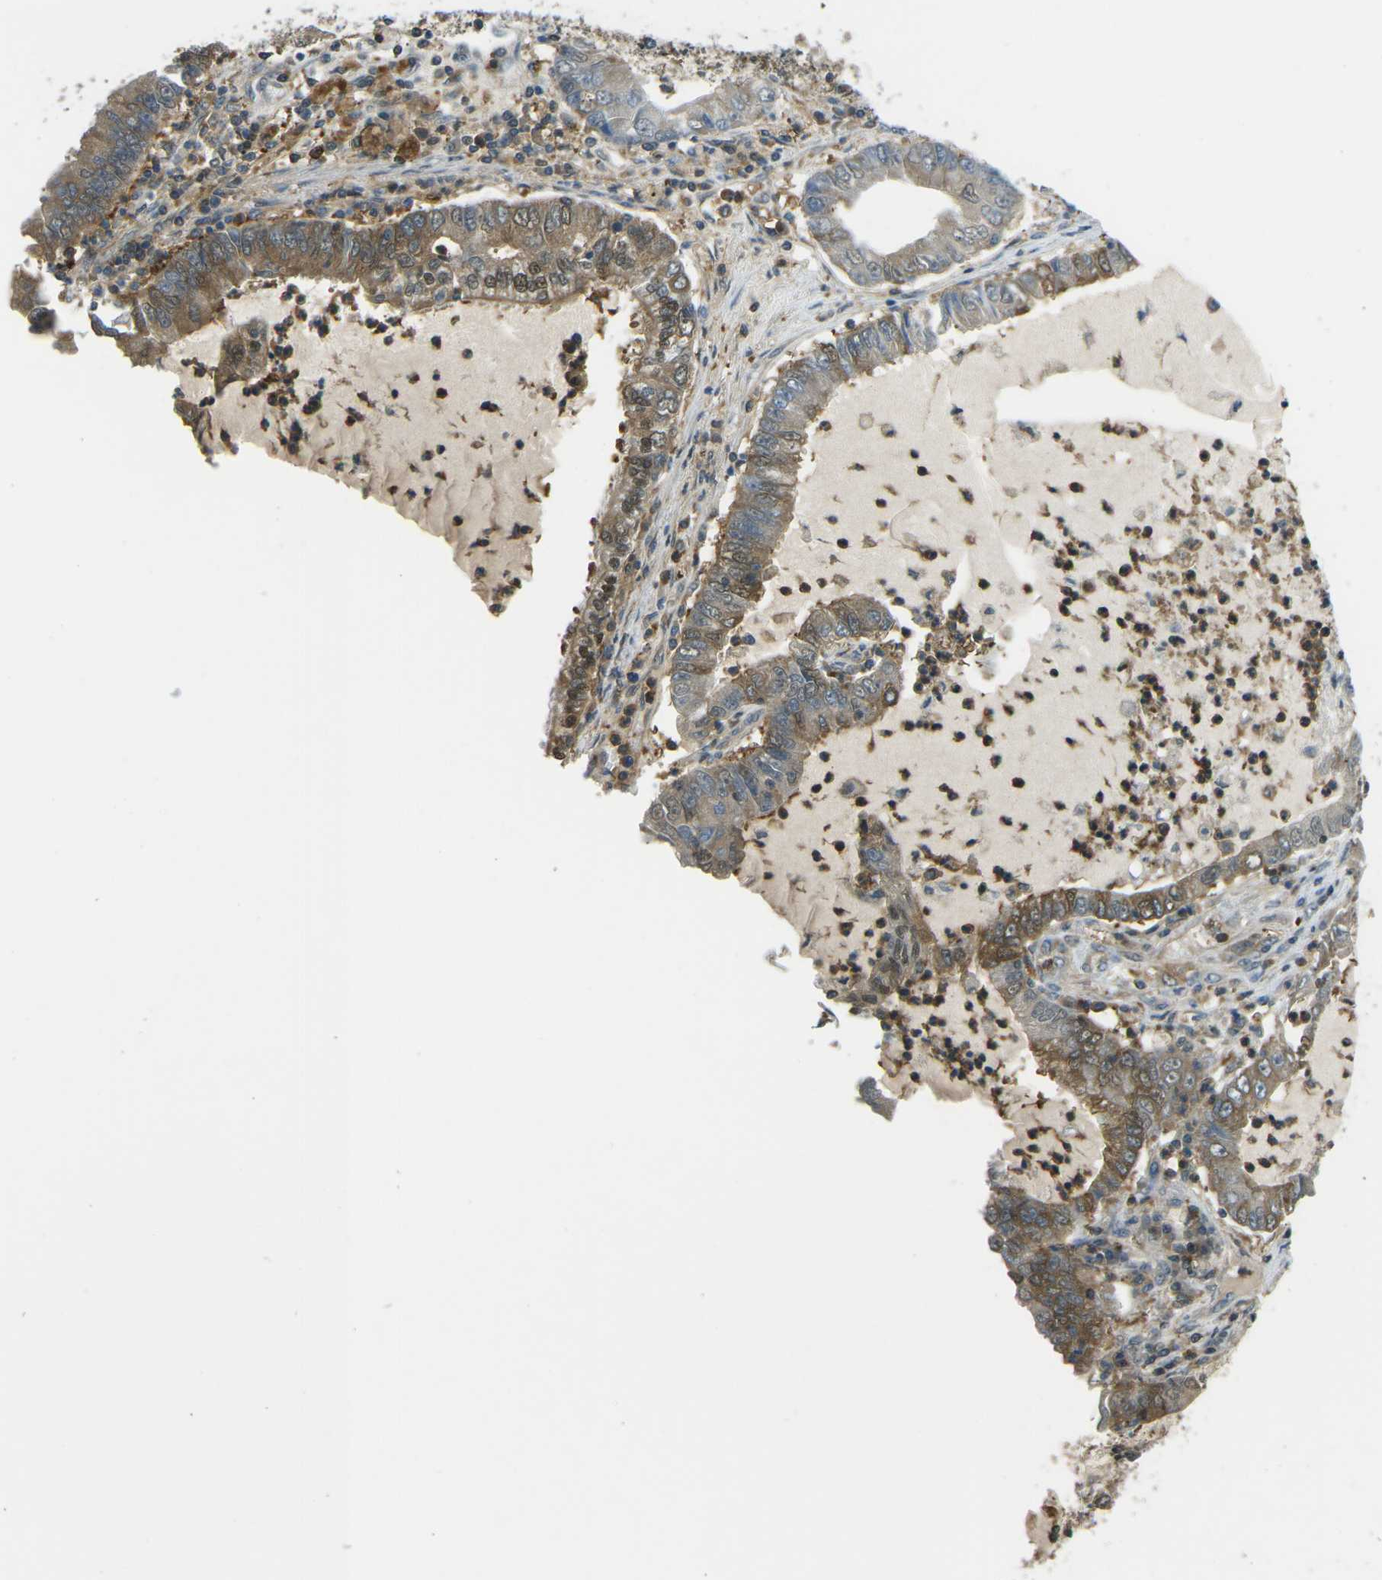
{"staining": {"intensity": "moderate", "quantity": ">75%", "location": "cytoplasmic/membranous,nuclear"}, "tissue": "lung cancer", "cell_type": "Tumor cells", "image_type": "cancer", "snomed": [{"axis": "morphology", "description": "Adenocarcinoma, NOS"}, {"axis": "topography", "description": "Lung"}], "caption": "Human lung cancer stained with a protein marker exhibits moderate staining in tumor cells.", "gene": "PIEZO2", "patient": {"sex": "female", "age": 51}}